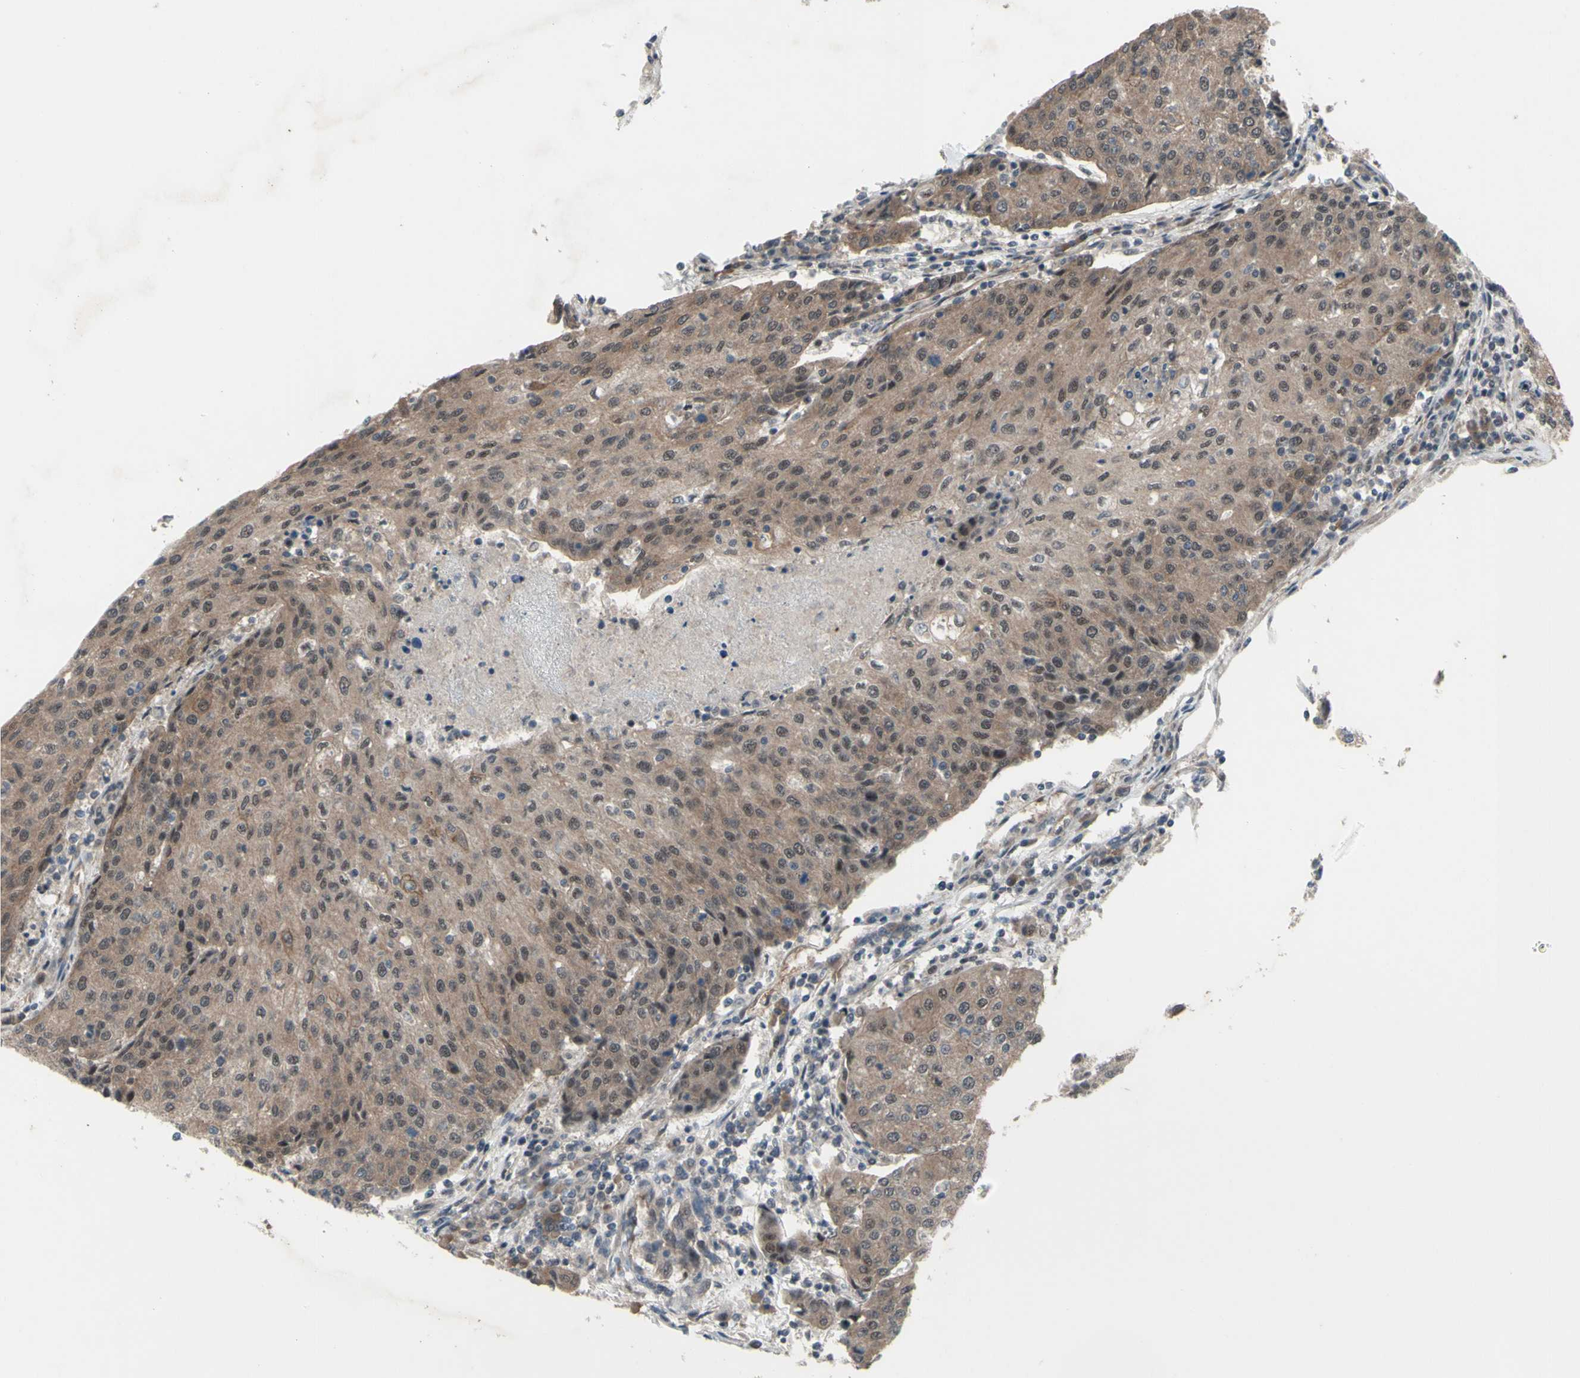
{"staining": {"intensity": "weak", "quantity": ">75%", "location": "cytoplasmic/membranous"}, "tissue": "urothelial cancer", "cell_type": "Tumor cells", "image_type": "cancer", "snomed": [{"axis": "morphology", "description": "Urothelial carcinoma, High grade"}, {"axis": "topography", "description": "Urinary bladder"}], "caption": "DAB (3,3'-diaminobenzidine) immunohistochemical staining of human urothelial cancer demonstrates weak cytoplasmic/membranous protein staining in approximately >75% of tumor cells.", "gene": "TRDMT1", "patient": {"sex": "female", "age": 85}}